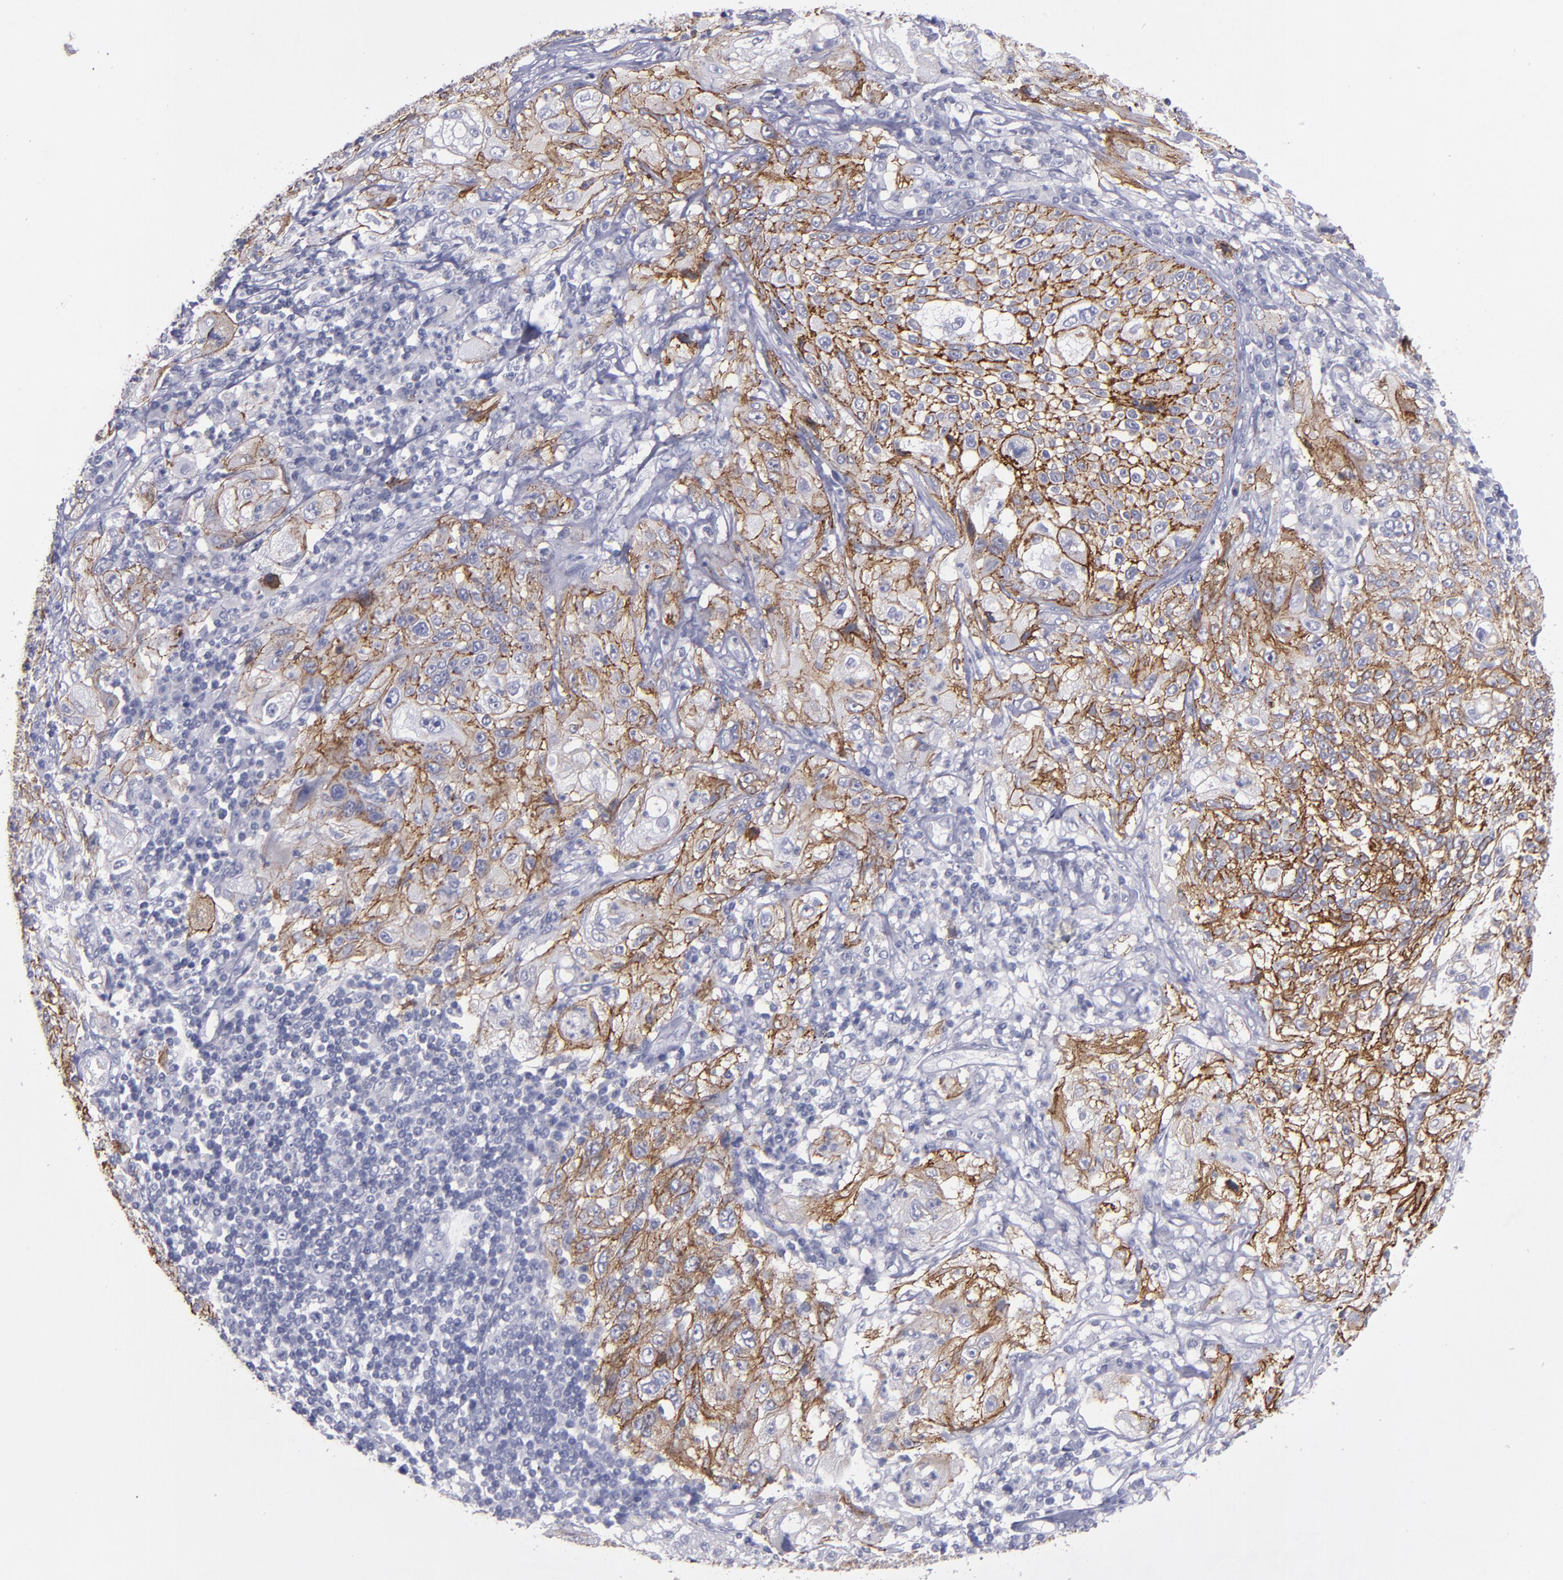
{"staining": {"intensity": "moderate", "quantity": ">75%", "location": "cytoplasmic/membranous"}, "tissue": "lung cancer", "cell_type": "Tumor cells", "image_type": "cancer", "snomed": [{"axis": "morphology", "description": "Inflammation, NOS"}, {"axis": "morphology", "description": "Squamous cell carcinoma, NOS"}, {"axis": "topography", "description": "Lymph node"}, {"axis": "topography", "description": "Soft tissue"}, {"axis": "topography", "description": "Lung"}], "caption": "Immunohistochemical staining of human lung squamous cell carcinoma reveals medium levels of moderate cytoplasmic/membranous protein expression in about >75% of tumor cells. The protein of interest is stained brown, and the nuclei are stained in blue (DAB (3,3'-diaminobenzidine) IHC with brightfield microscopy, high magnification).", "gene": "CDH3", "patient": {"sex": "male", "age": 66}}